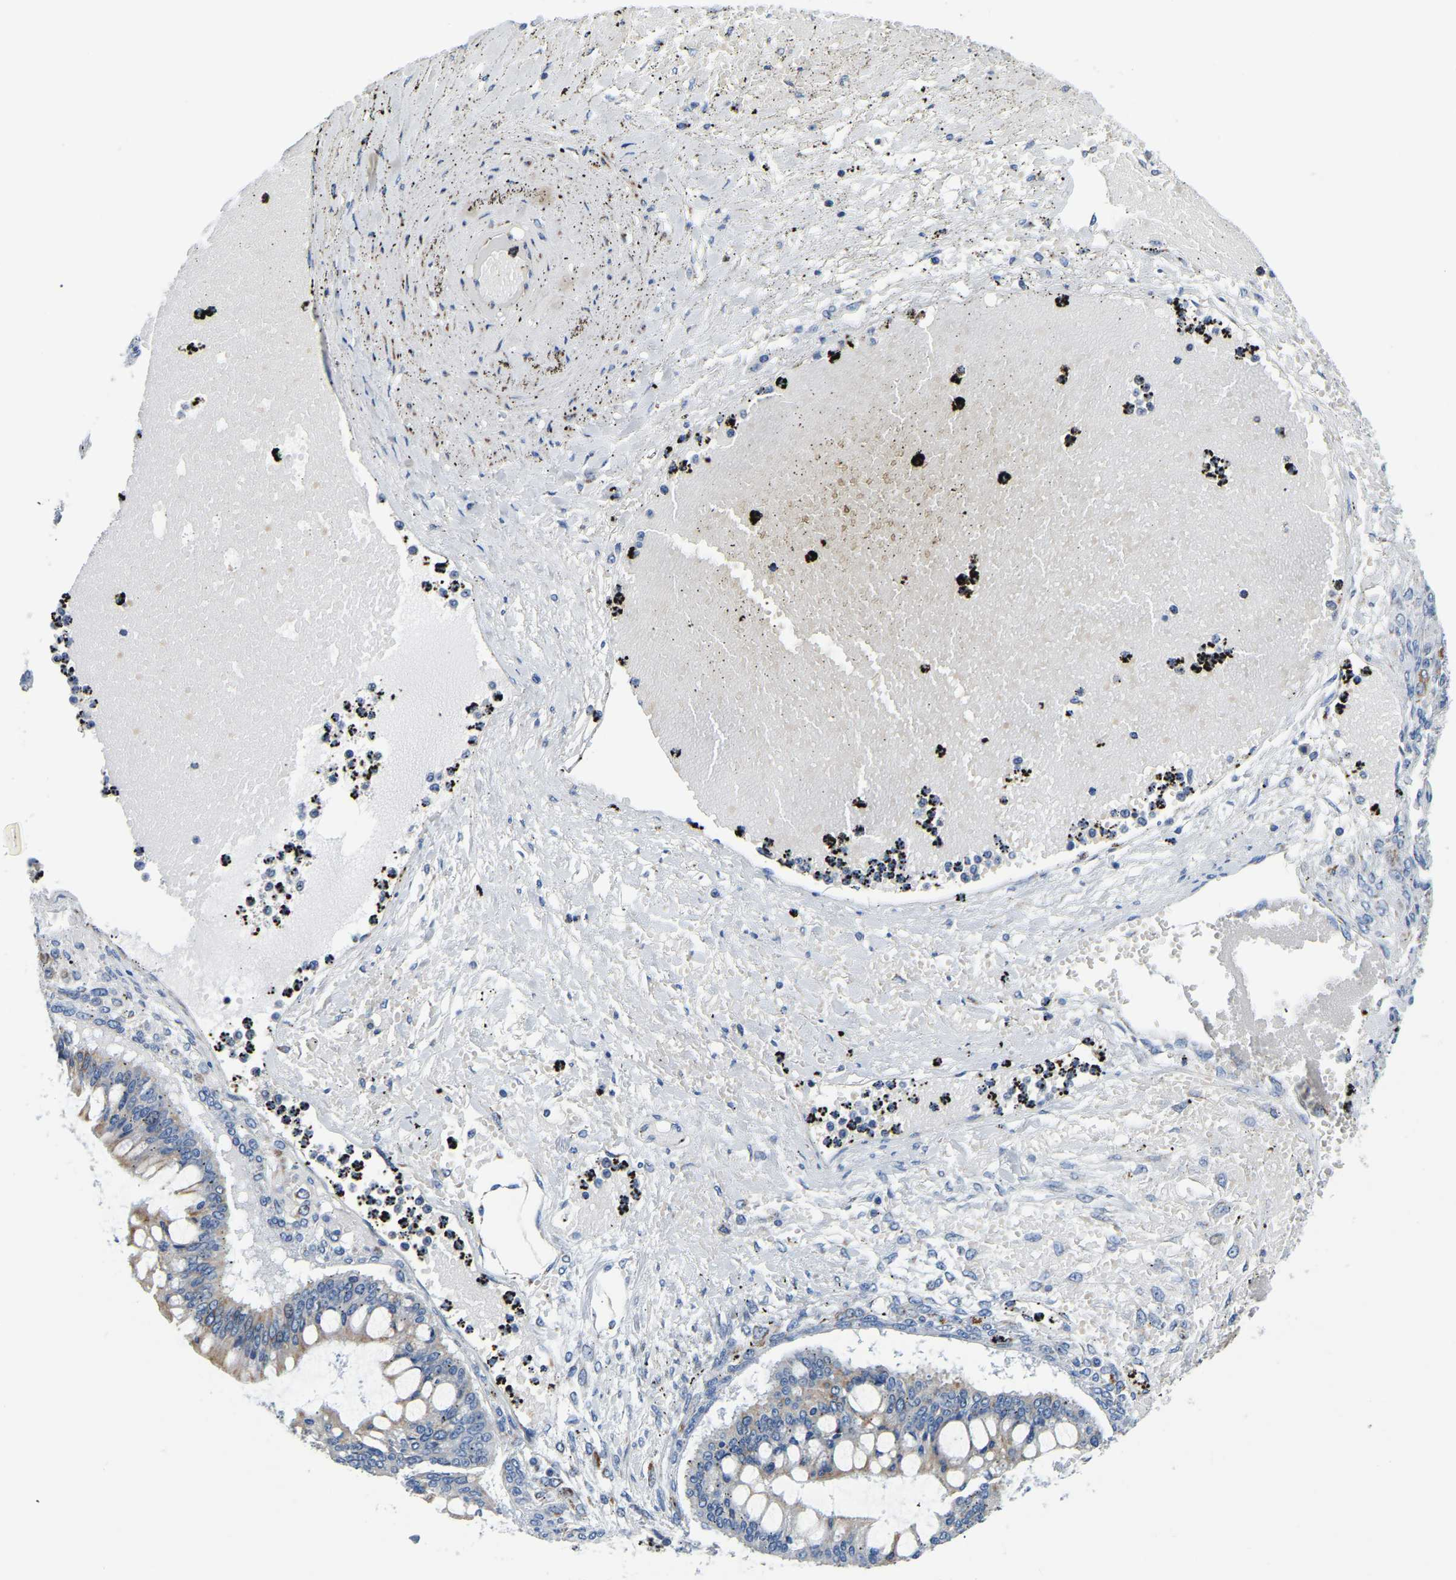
{"staining": {"intensity": "weak", "quantity": "<25%", "location": "cytoplasmic/membranous"}, "tissue": "ovarian cancer", "cell_type": "Tumor cells", "image_type": "cancer", "snomed": [{"axis": "morphology", "description": "Cystadenocarcinoma, mucinous, NOS"}, {"axis": "topography", "description": "Ovary"}], "caption": "Tumor cells show no significant protein expression in ovarian cancer (mucinous cystadenocarcinoma). Brightfield microscopy of immunohistochemistry stained with DAB (brown) and hematoxylin (blue), captured at high magnification.", "gene": "SFXN1", "patient": {"sex": "female", "age": 73}}